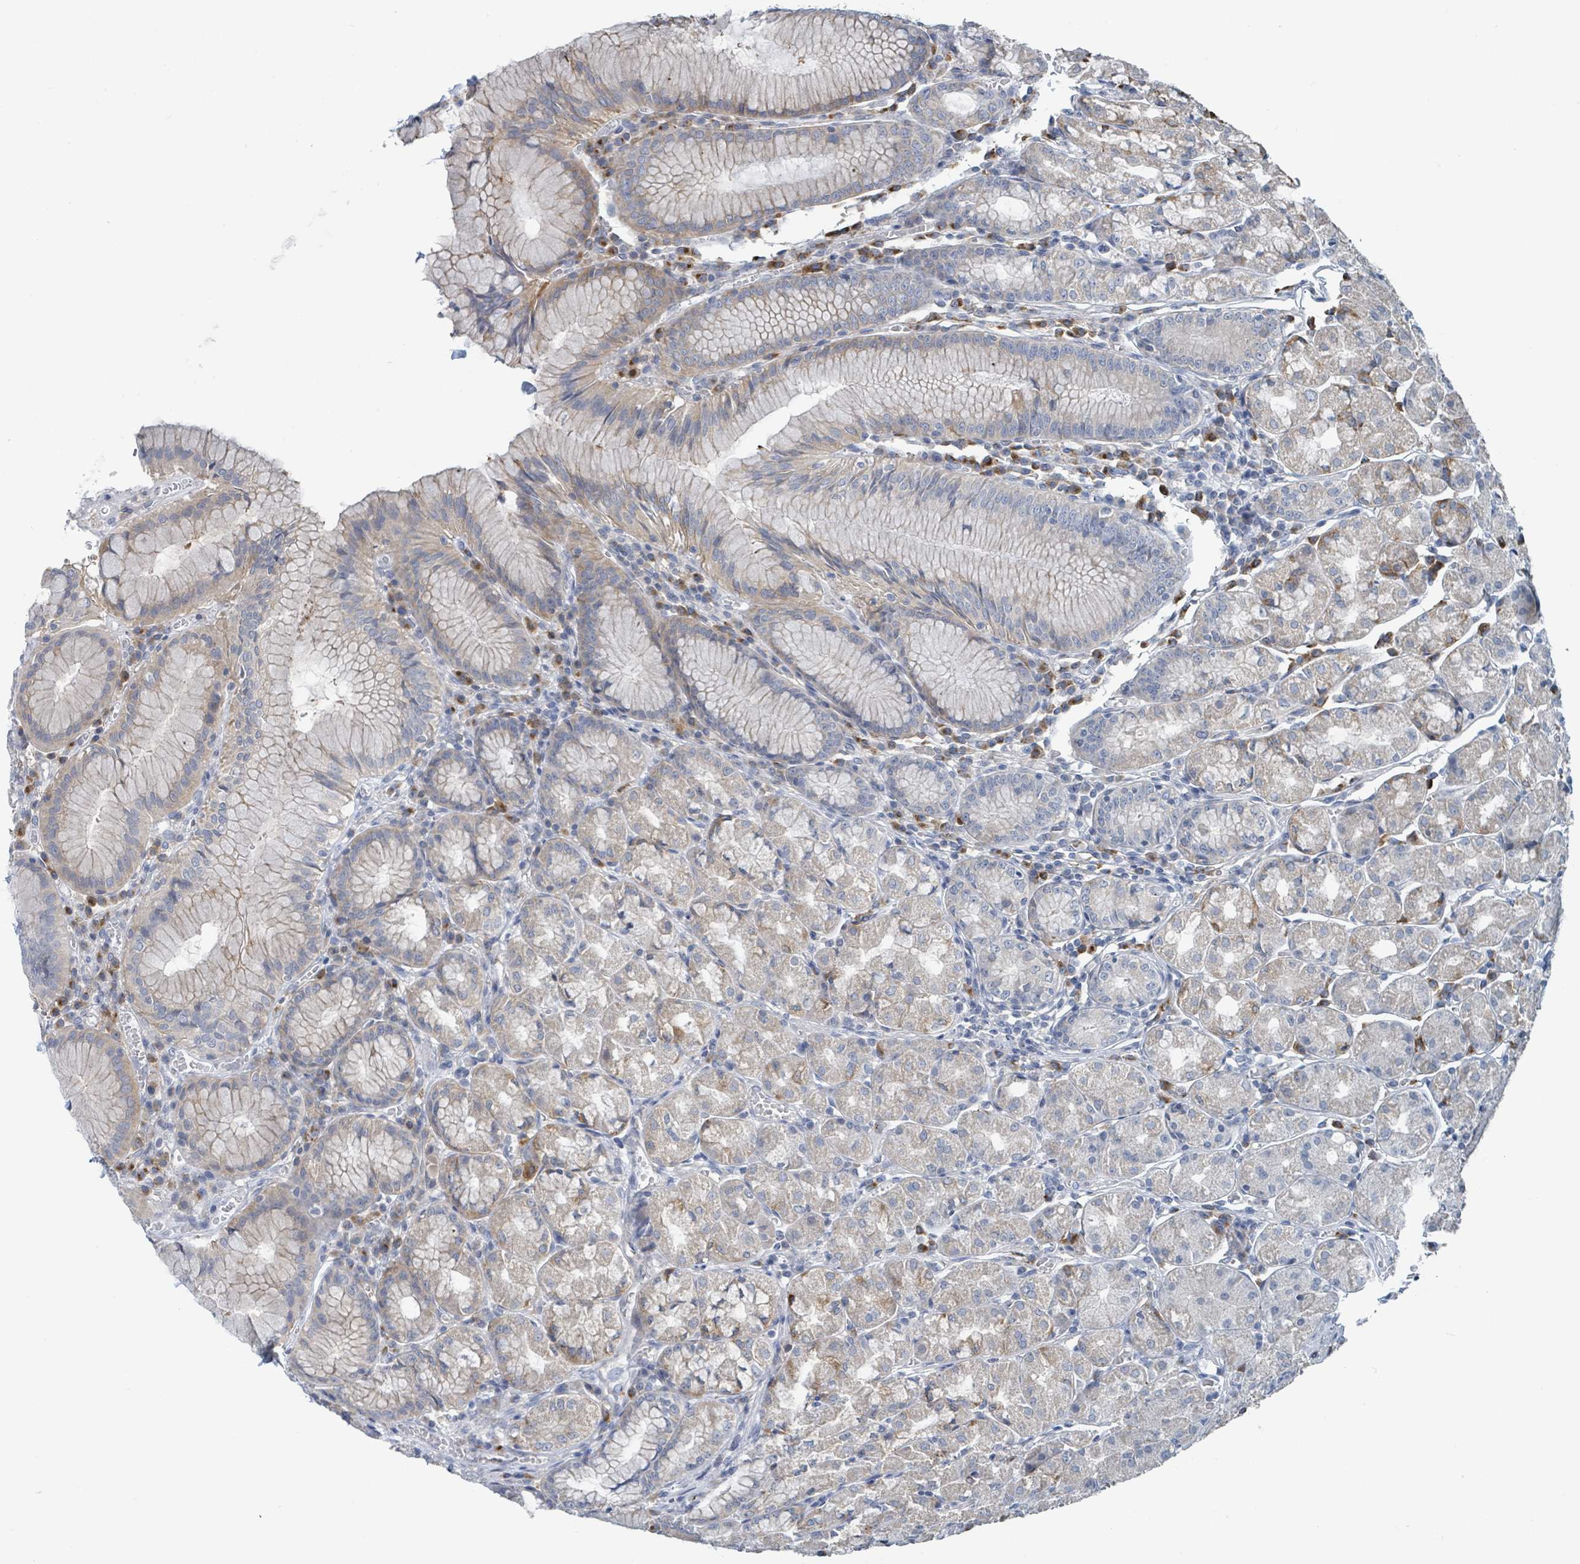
{"staining": {"intensity": "moderate", "quantity": "25%-75%", "location": "cytoplasmic/membranous"}, "tissue": "stomach", "cell_type": "Glandular cells", "image_type": "normal", "snomed": [{"axis": "morphology", "description": "Normal tissue, NOS"}, {"axis": "topography", "description": "Stomach"}], "caption": "Stomach stained with DAB (3,3'-diaminobenzidine) IHC reveals medium levels of moderate cytoplasmic/membranous positivity in approximately 25%-75% of glandular cells. (Stains: DAB (3,3'-diaminobenzidine) in brown, nuclei in blue, Microscopy: brightfield microscopy at high magnification).", "gene": "ANKRD55", "patient": {"sex": "male", "age": 55}}